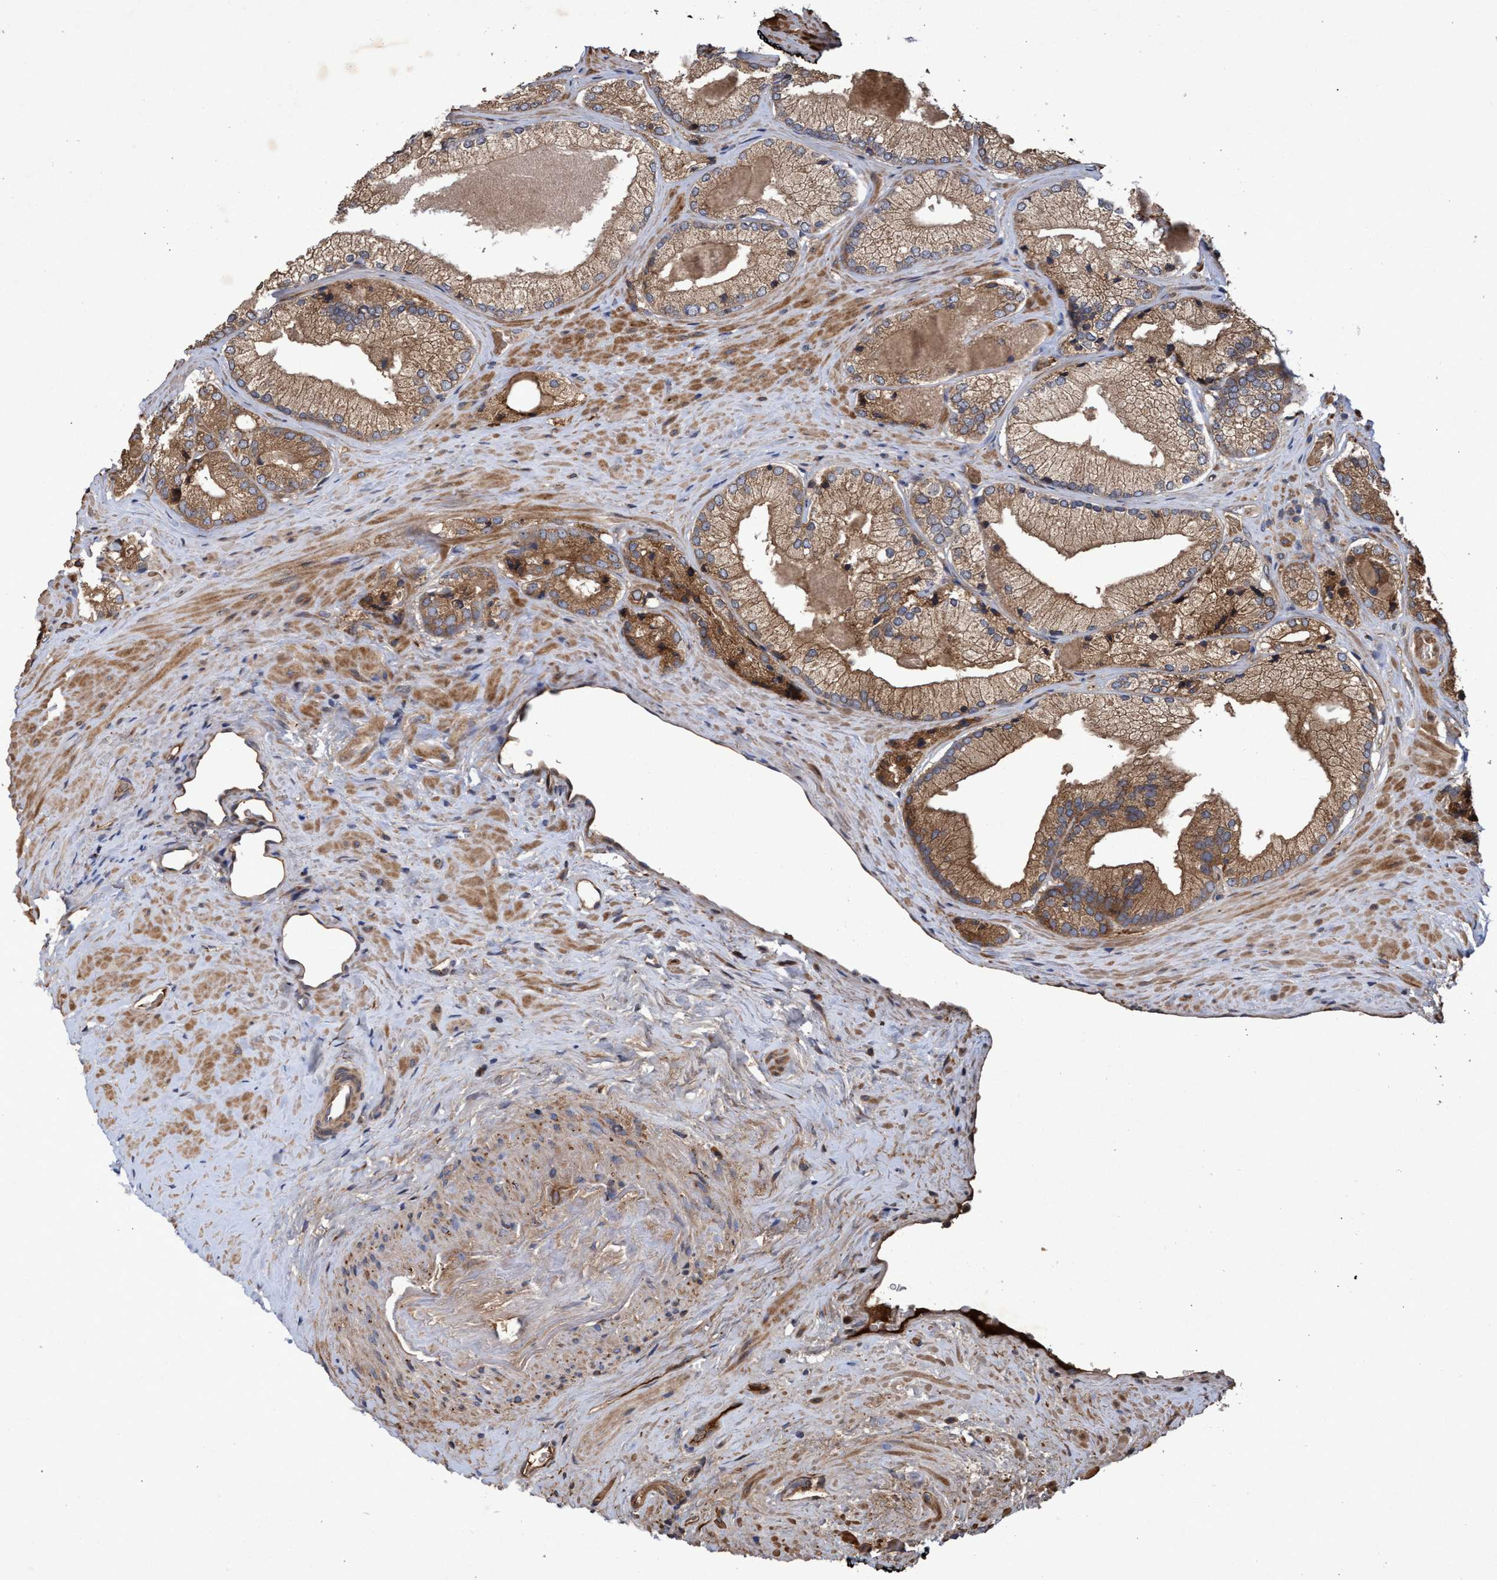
{"staining": {"intensity": "moderate", "quantity": ">75%", "location": "cytoplasmic/membranous"}, "tissue": "prostate cancer", "cell_type": "Tumor cells", "image_type": "cancer", "snomed": [{"axis": "morphology", "description": "Adenocarcinoma, Low grade"}, {"axis": "topography", "description": "Prostate"}], "caption": "Prostate low-grade adenocarcinoma was stained to show a protein in brown. There is medium levels of moderate cytoplasmic/membranous positivity in approximately >75% of tumor cells.", "gene": "CHMP6", "patient": {"sex": "male", "age": 65}}